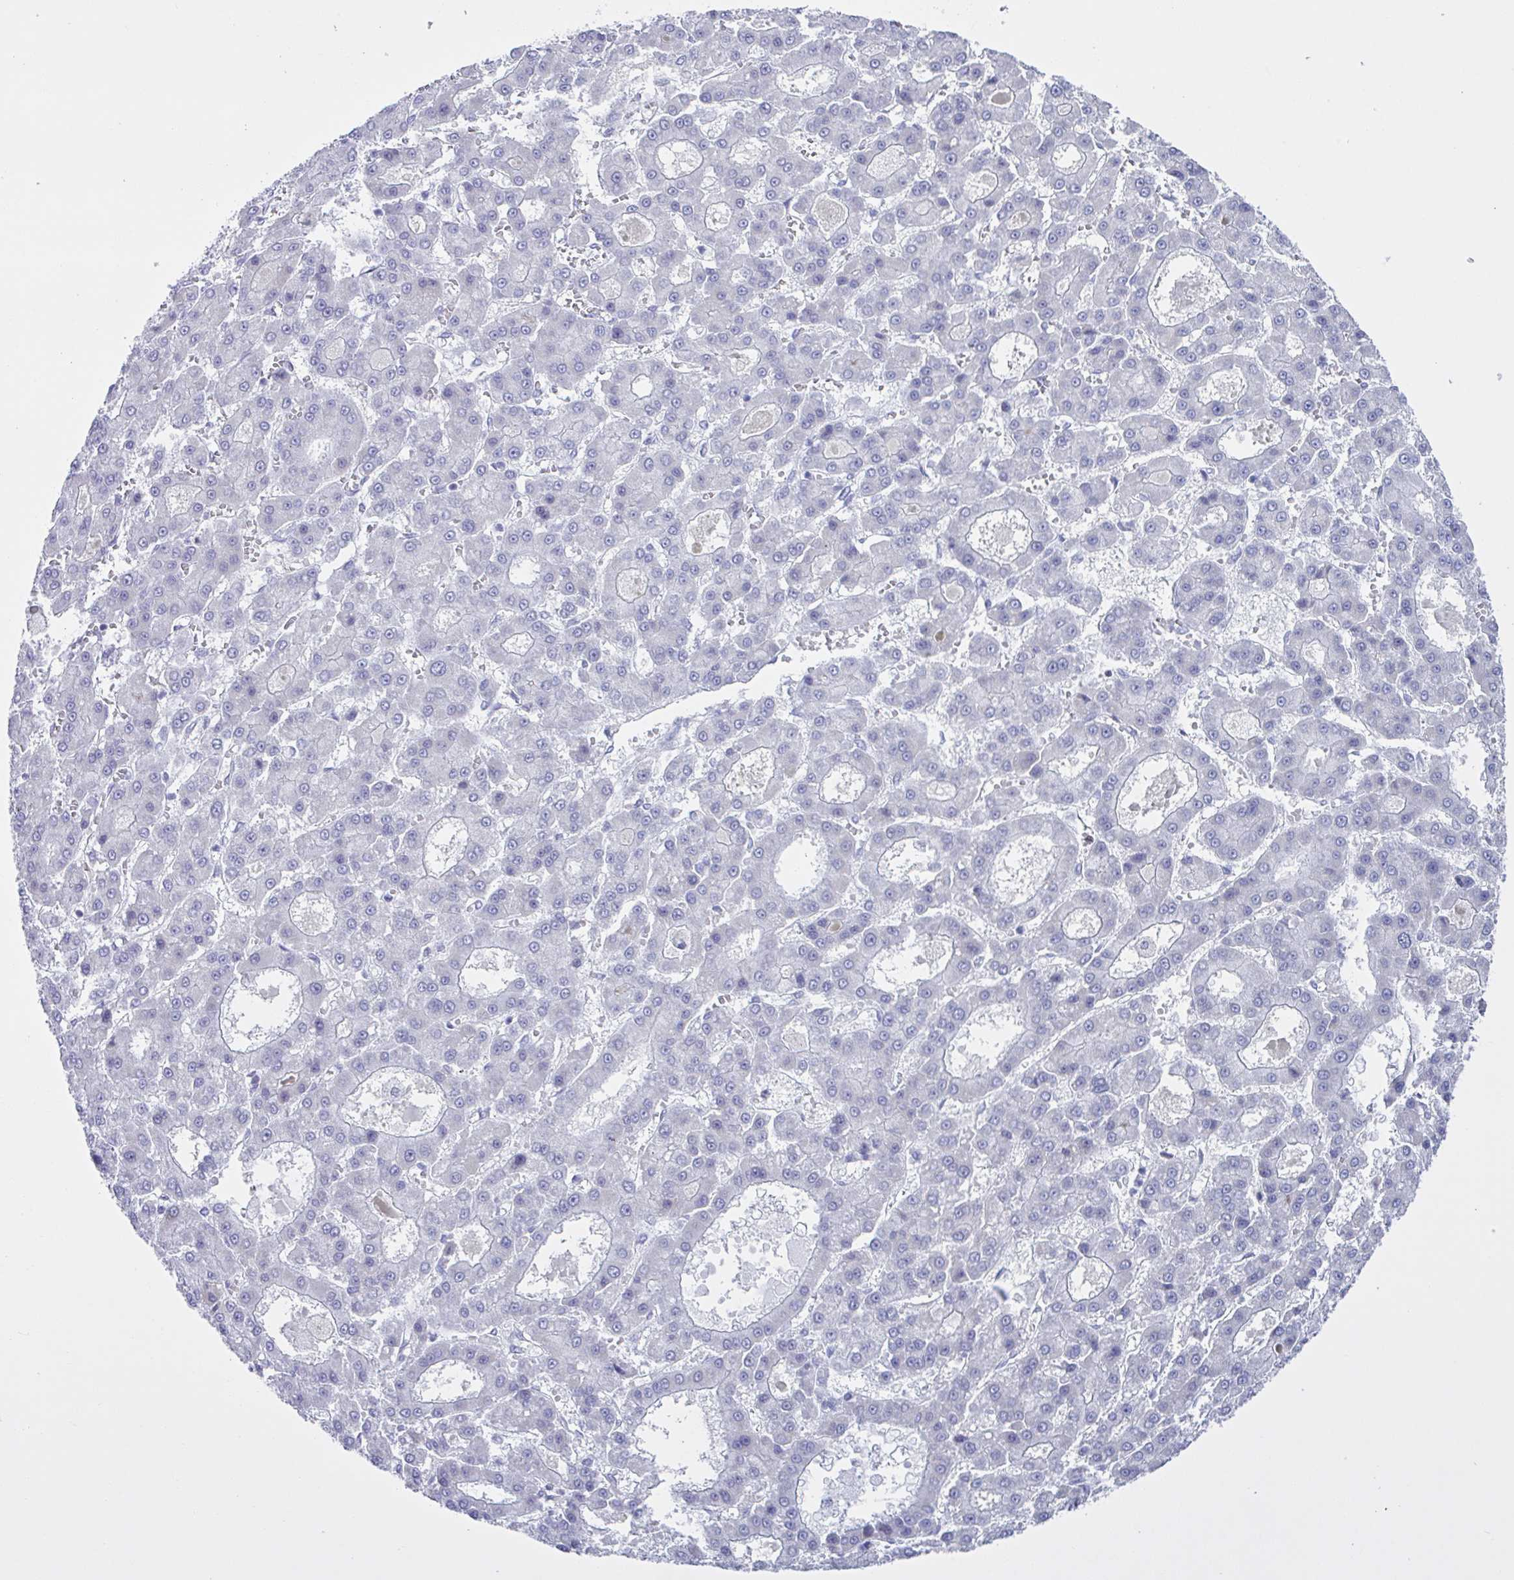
{"staining": {"intensity": "negative", "quantity": "none", "location": "none"}, "tissue": "liver cancer", "cell_type": "Tumor cells", "image_type": "cancer", "snomed": [{"axis": "morphology", "description": "Carcinoma, Hepatocellular, NOS"}, {"axis": "topography", "description": "Liver"}], "caption": "There is no significant expression in tumor cells of hepatocellular carcinoma (liver).", "gene": "TMEM86B", "patient": {"sex": "male", "age": 70}}